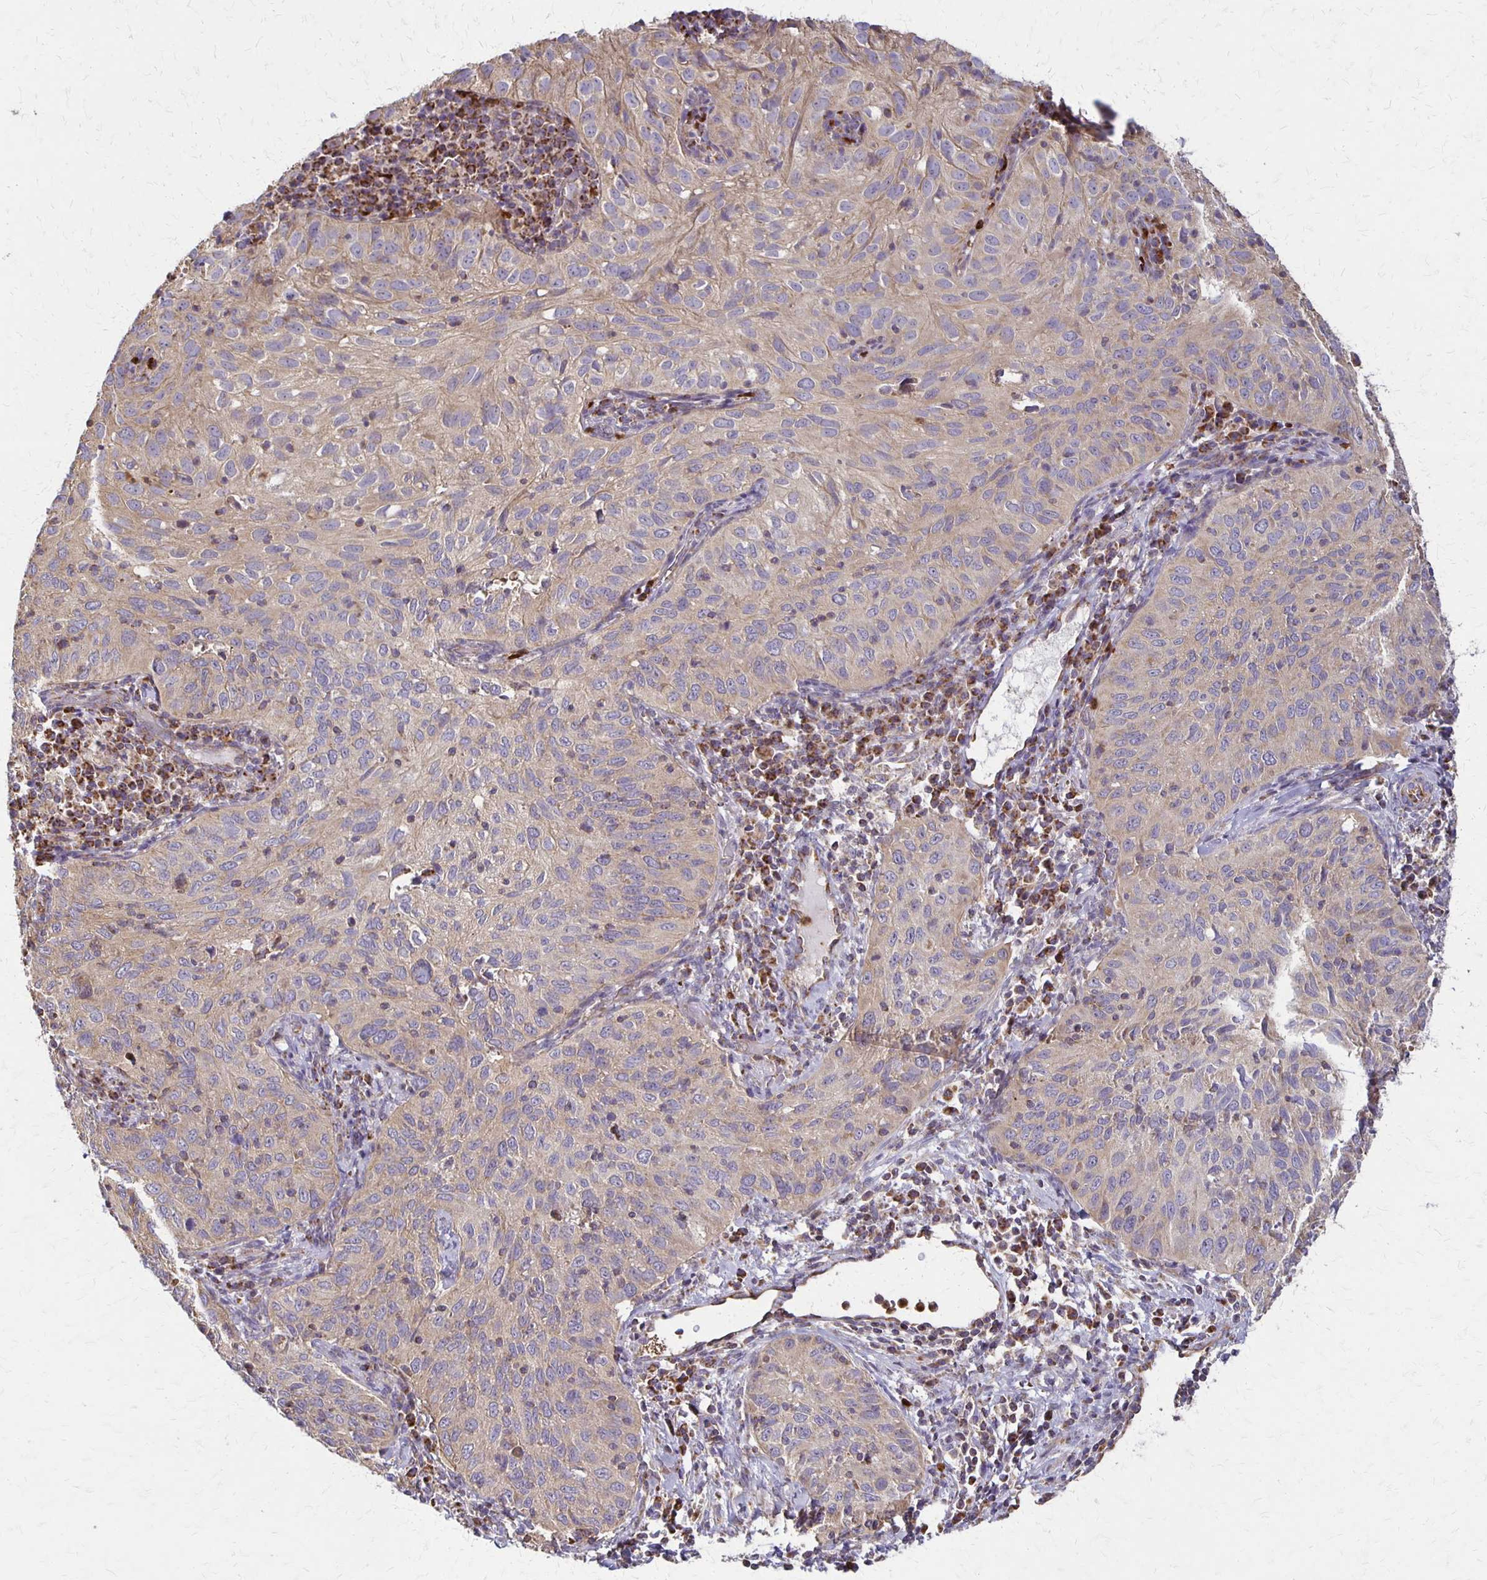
{"staining": {"intensity": "weak", "quantity": "25%-75%", "location": "cytoplasmic/membranous"}, "tissue": "cervical cancer", "cell_type": "Tumor cells", "image_type": "cancer", "snomed": [{"axis": "morphology", "description": "Squamous cell carcinoma, NOS"}, {"axis": "topography", "description": "Cervix"}], "caption": "Immunohistochemical staining of human squamous cell carcinoma (cervical) exhibits weak cytoplasmic/membranous protein staining in about 25%-75% of tumor cells.", "gene": "EIF4EBP2", "patient": {"sex": "female", "age": 52}}